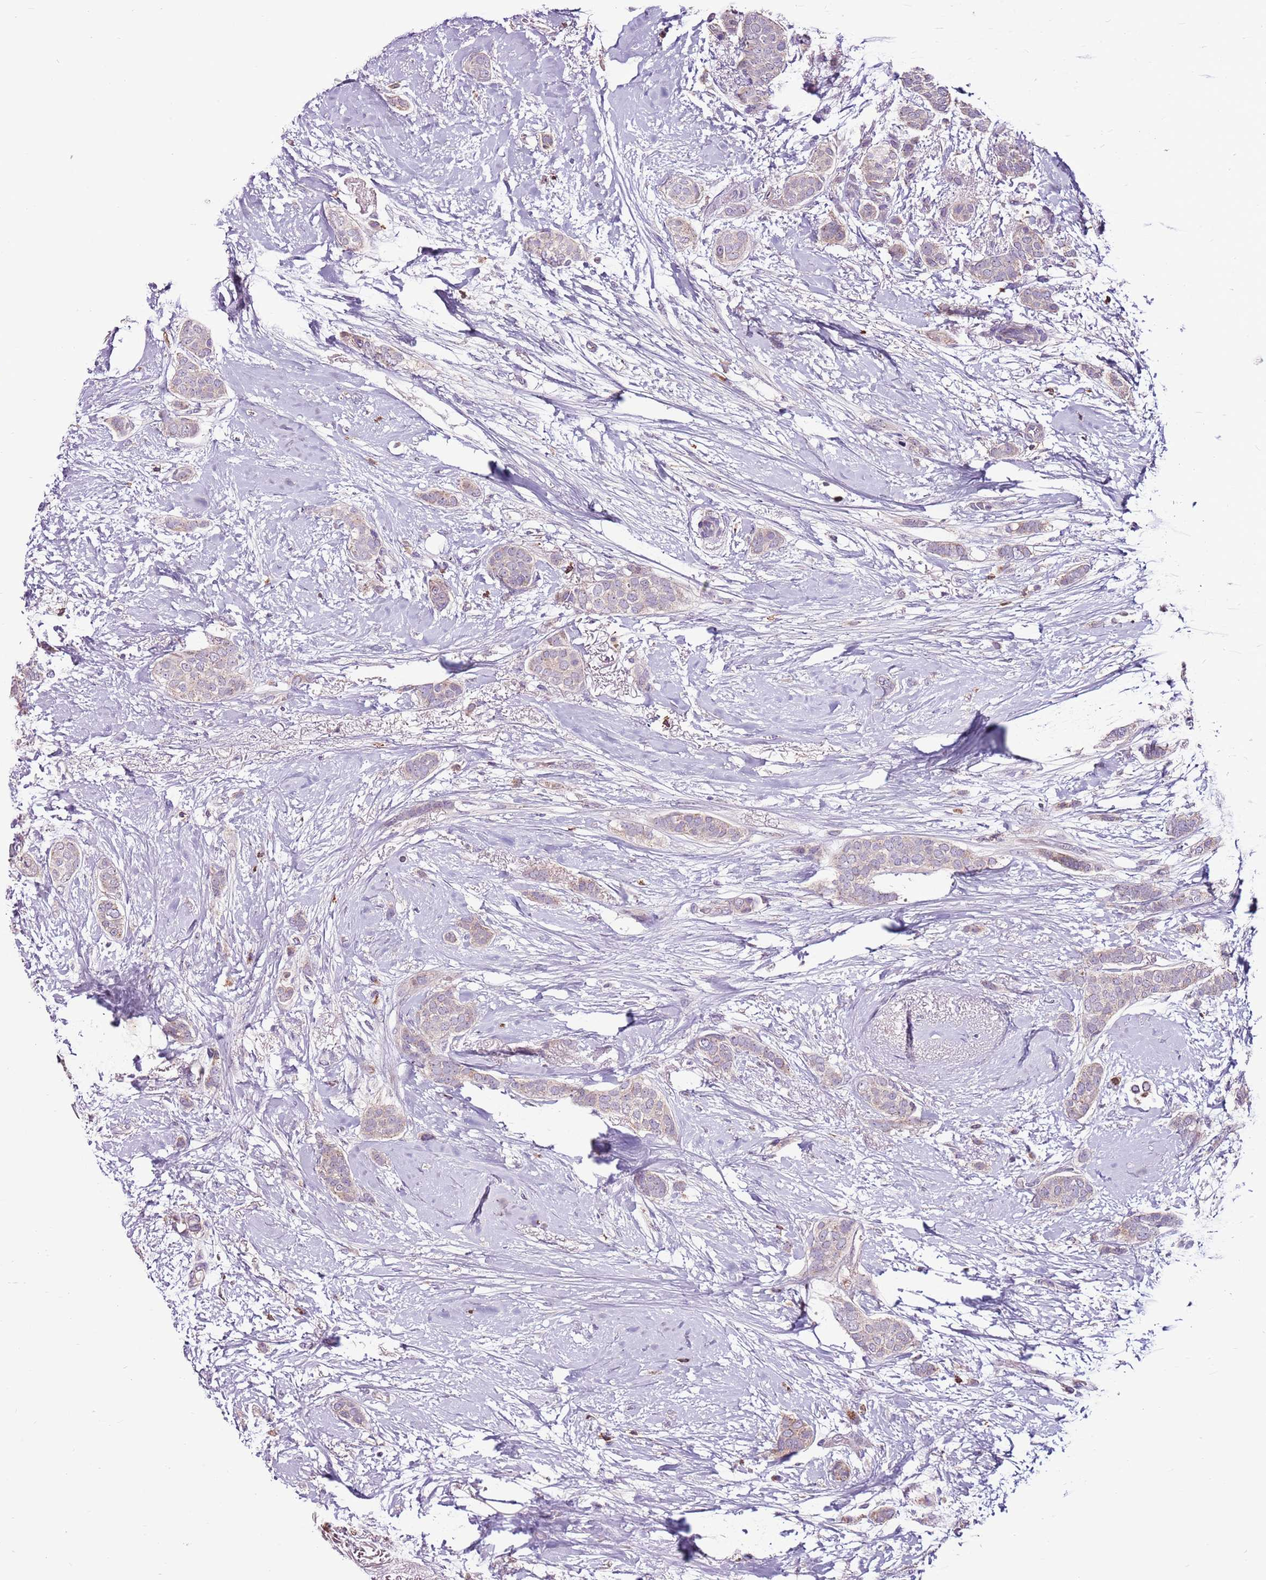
{"staining": {"intensity": "negative", "quantity": "none", "location": "none"}, "tissue": "breast cancer", "cell_type": "Tumor cells", "image_type": "cancer", "snomed": [{"axis": "morphology", "description": "Duct carcinoma"}, {"axis": "topography", "description": "Breast"}], "caption": "This is a histopathology image of immunohistochemistry staining of breast cancer (infiltrating ductal carcinoma), which shows no expression in tumor cells.", "gene": "ZSWIM1", "patient": {"sex": "female", "age": 72}}